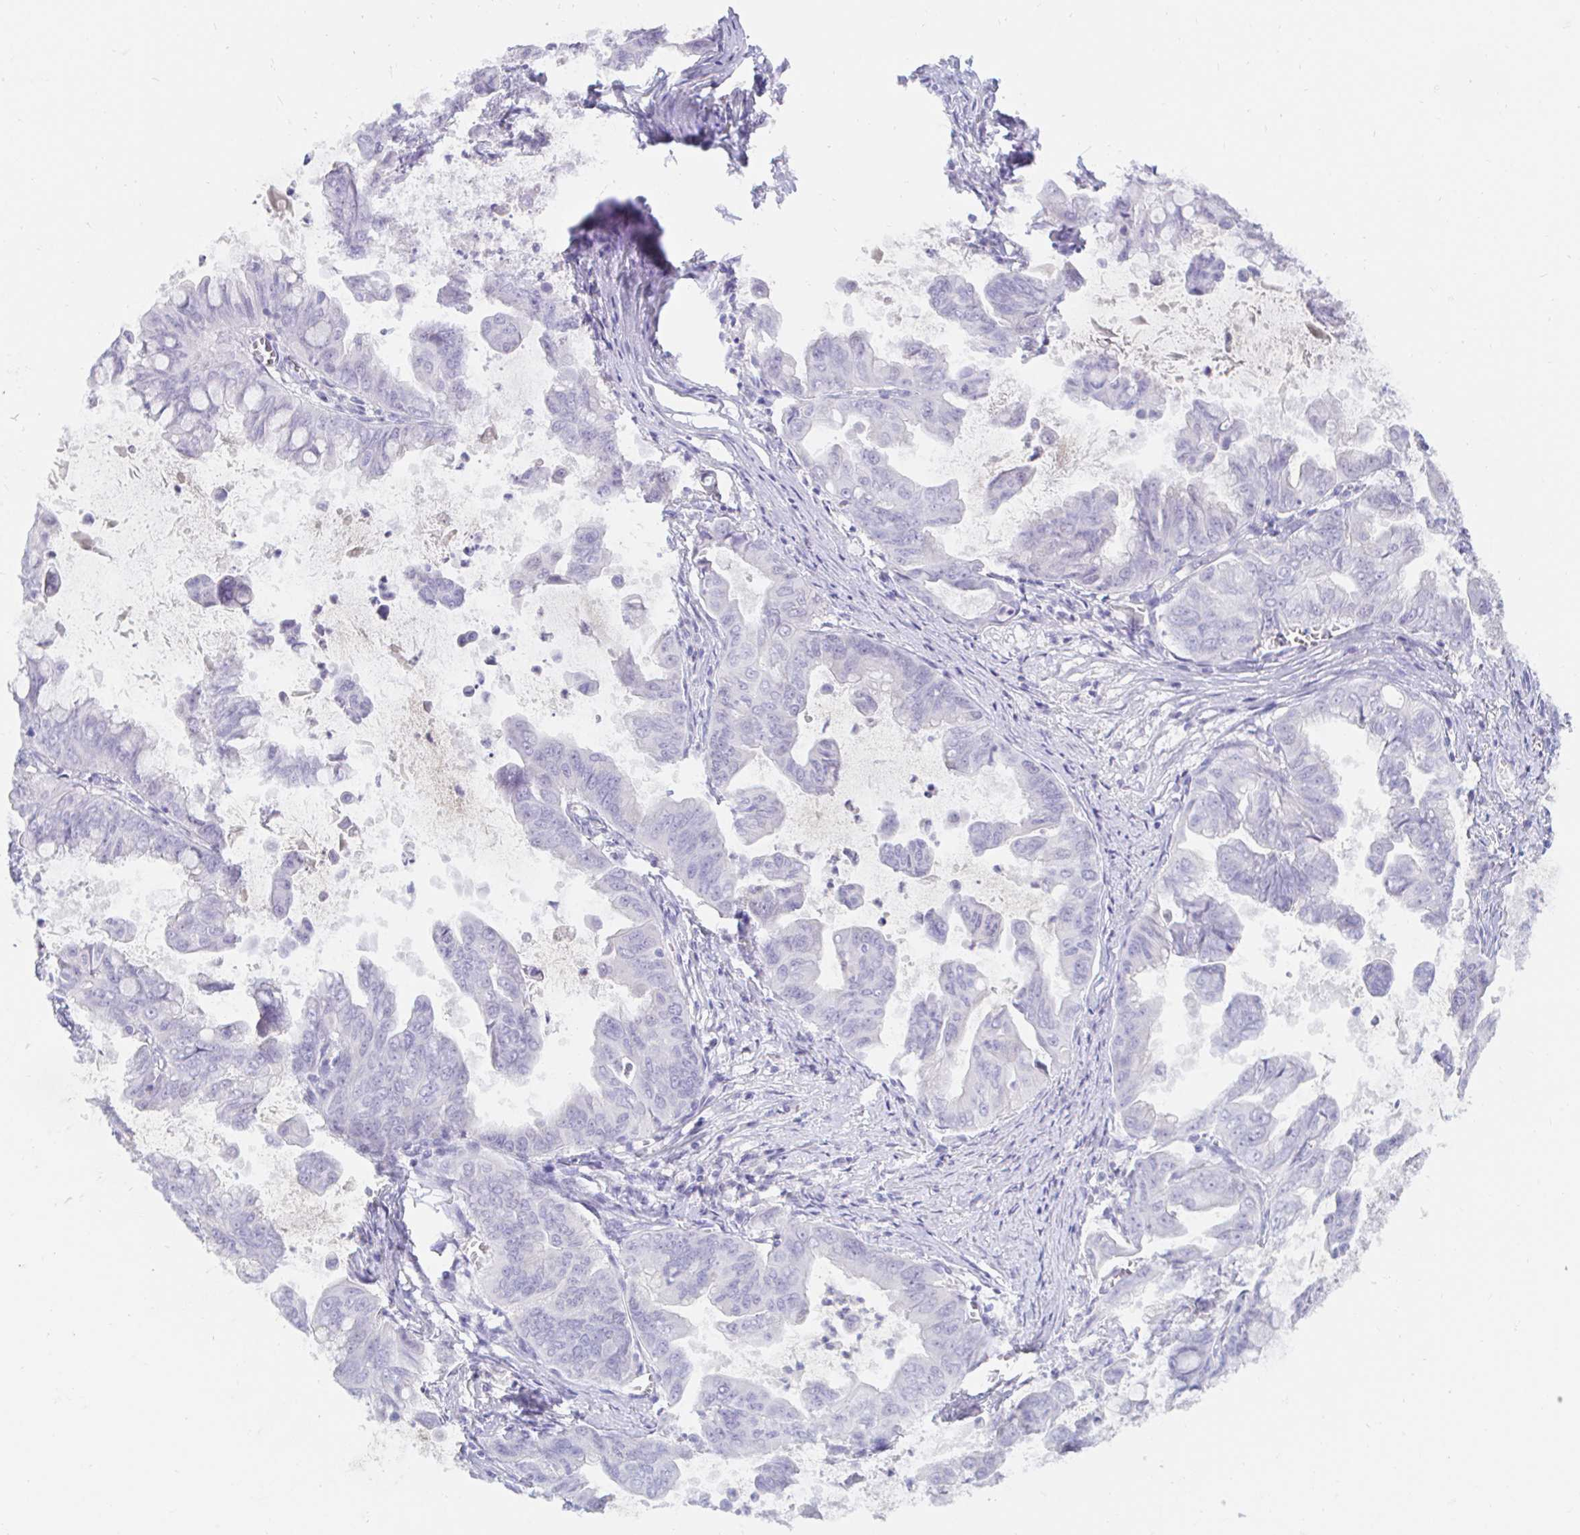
{"staining": {"intensity": "negative", "quantity": "none", "location": "none"}, "tissue": "stomach cancer", "cell_type": "Tumor cells", "image_type": "cancer", "snomed": [{"axis": "morphology", "description": "Adenocarcinoma, NOS"}, {"axis": "topography", "description": "Stomach, upper"}], "caption": "Stomach cancer was stained to show a protein in brown. There is no significant positivity in tumor cells.", "gene": "TEX44", "patient": {"sex": "male", "age": 80}}